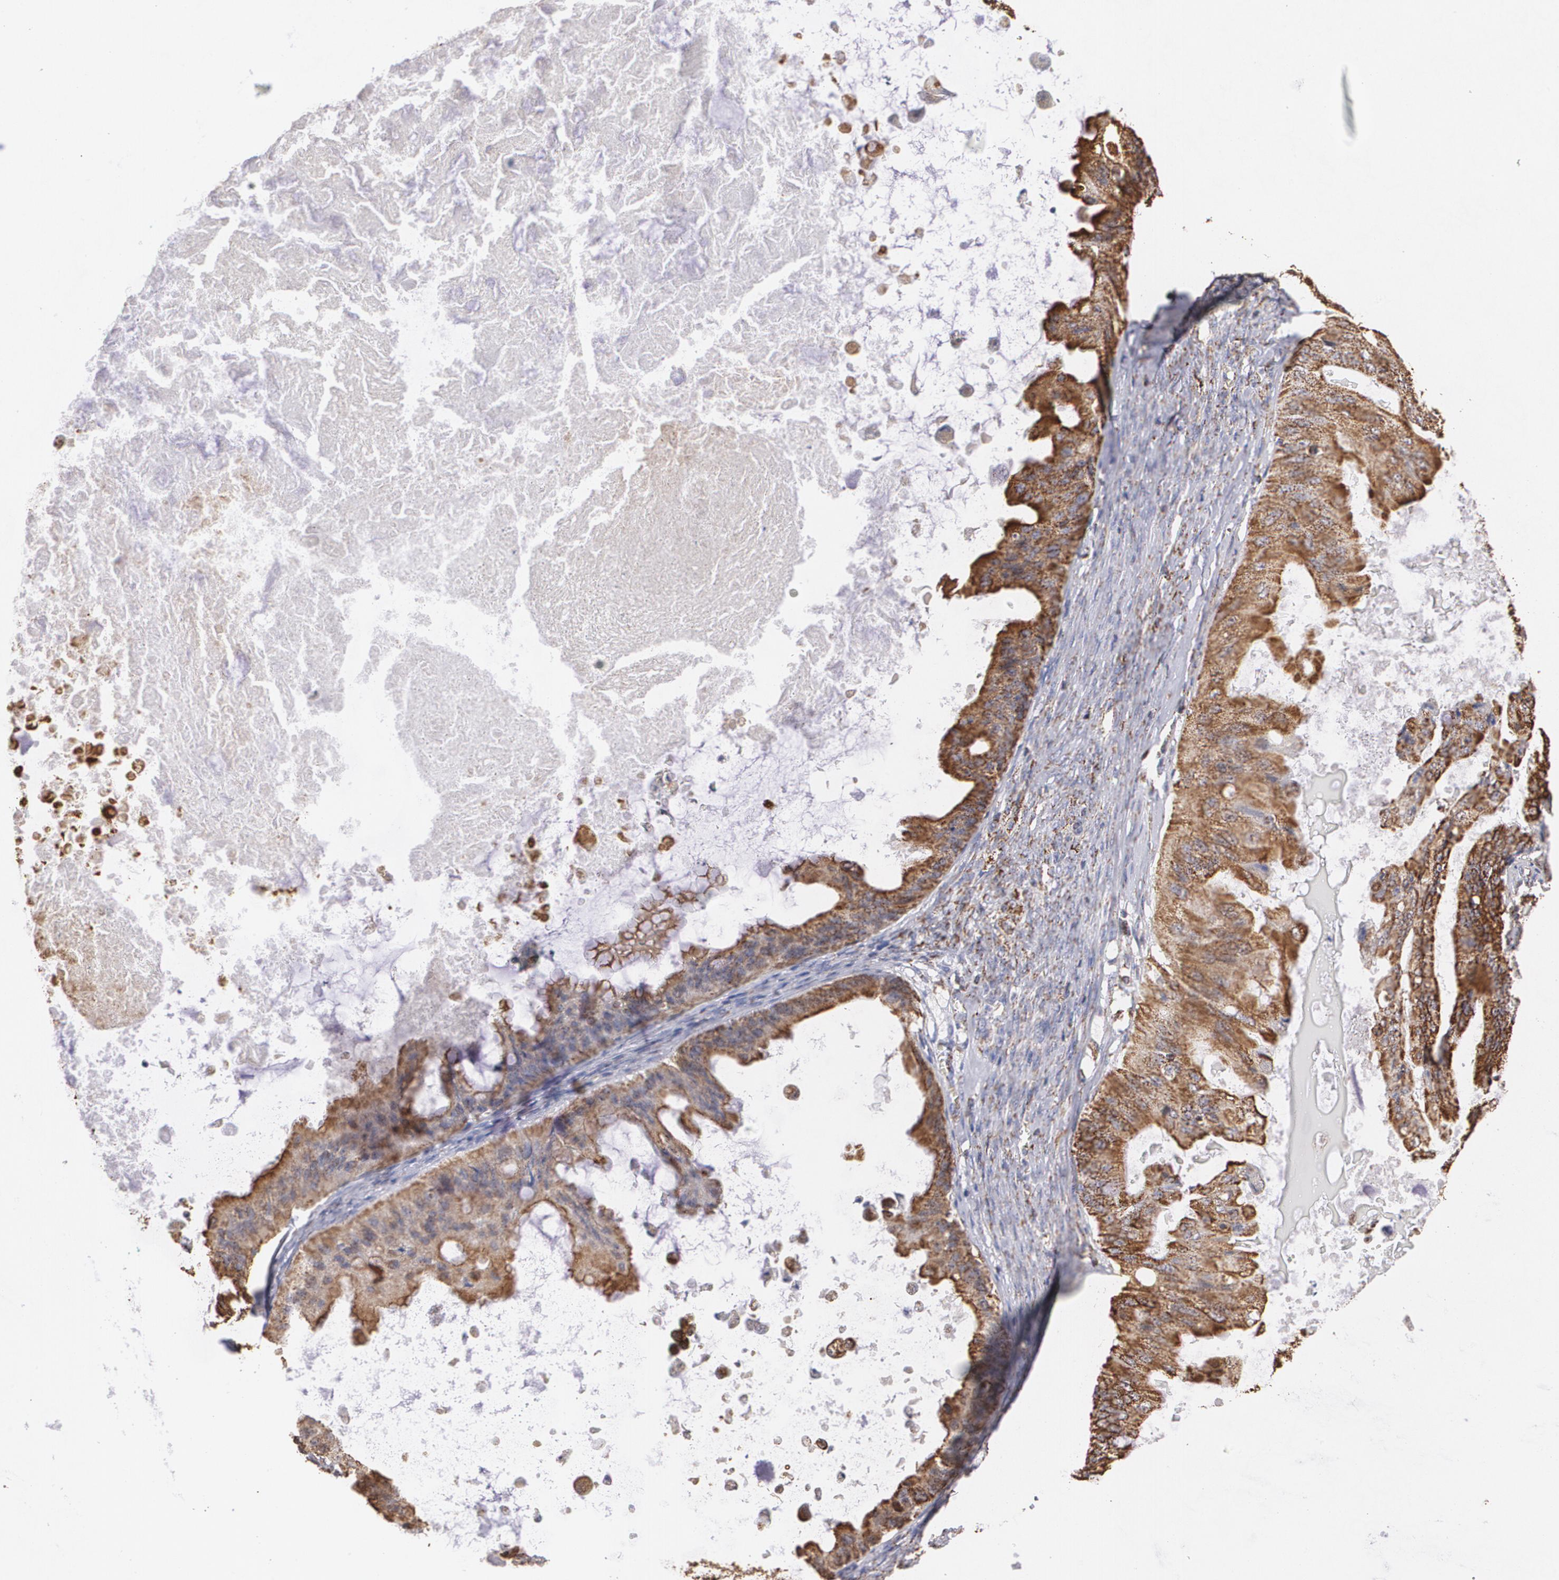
{"staining": {"intensity": "moderate", "quantity": ">75%", "location": "cytoplasmic/membranous"}, "tissue": "ovarian cancer", "cell_type": "Tumor cells", "image_type": "cancer", "snomed": [{"axis": "morphology", "description": "Cystadenocarcinoma, mucinous, NOS"}, {"axis": "topography", "description": "Ovary"}], "caption": "This photomicrograph reveals immunohistochemistry staining of ovarian mucinous cystadenocarcinoma, with medium moderate cytoplasmic/membranous positivity in approximately >75% of tumor cells.", "gene": "HSPD1", "patient": {"sex": "female", "age": 37}}